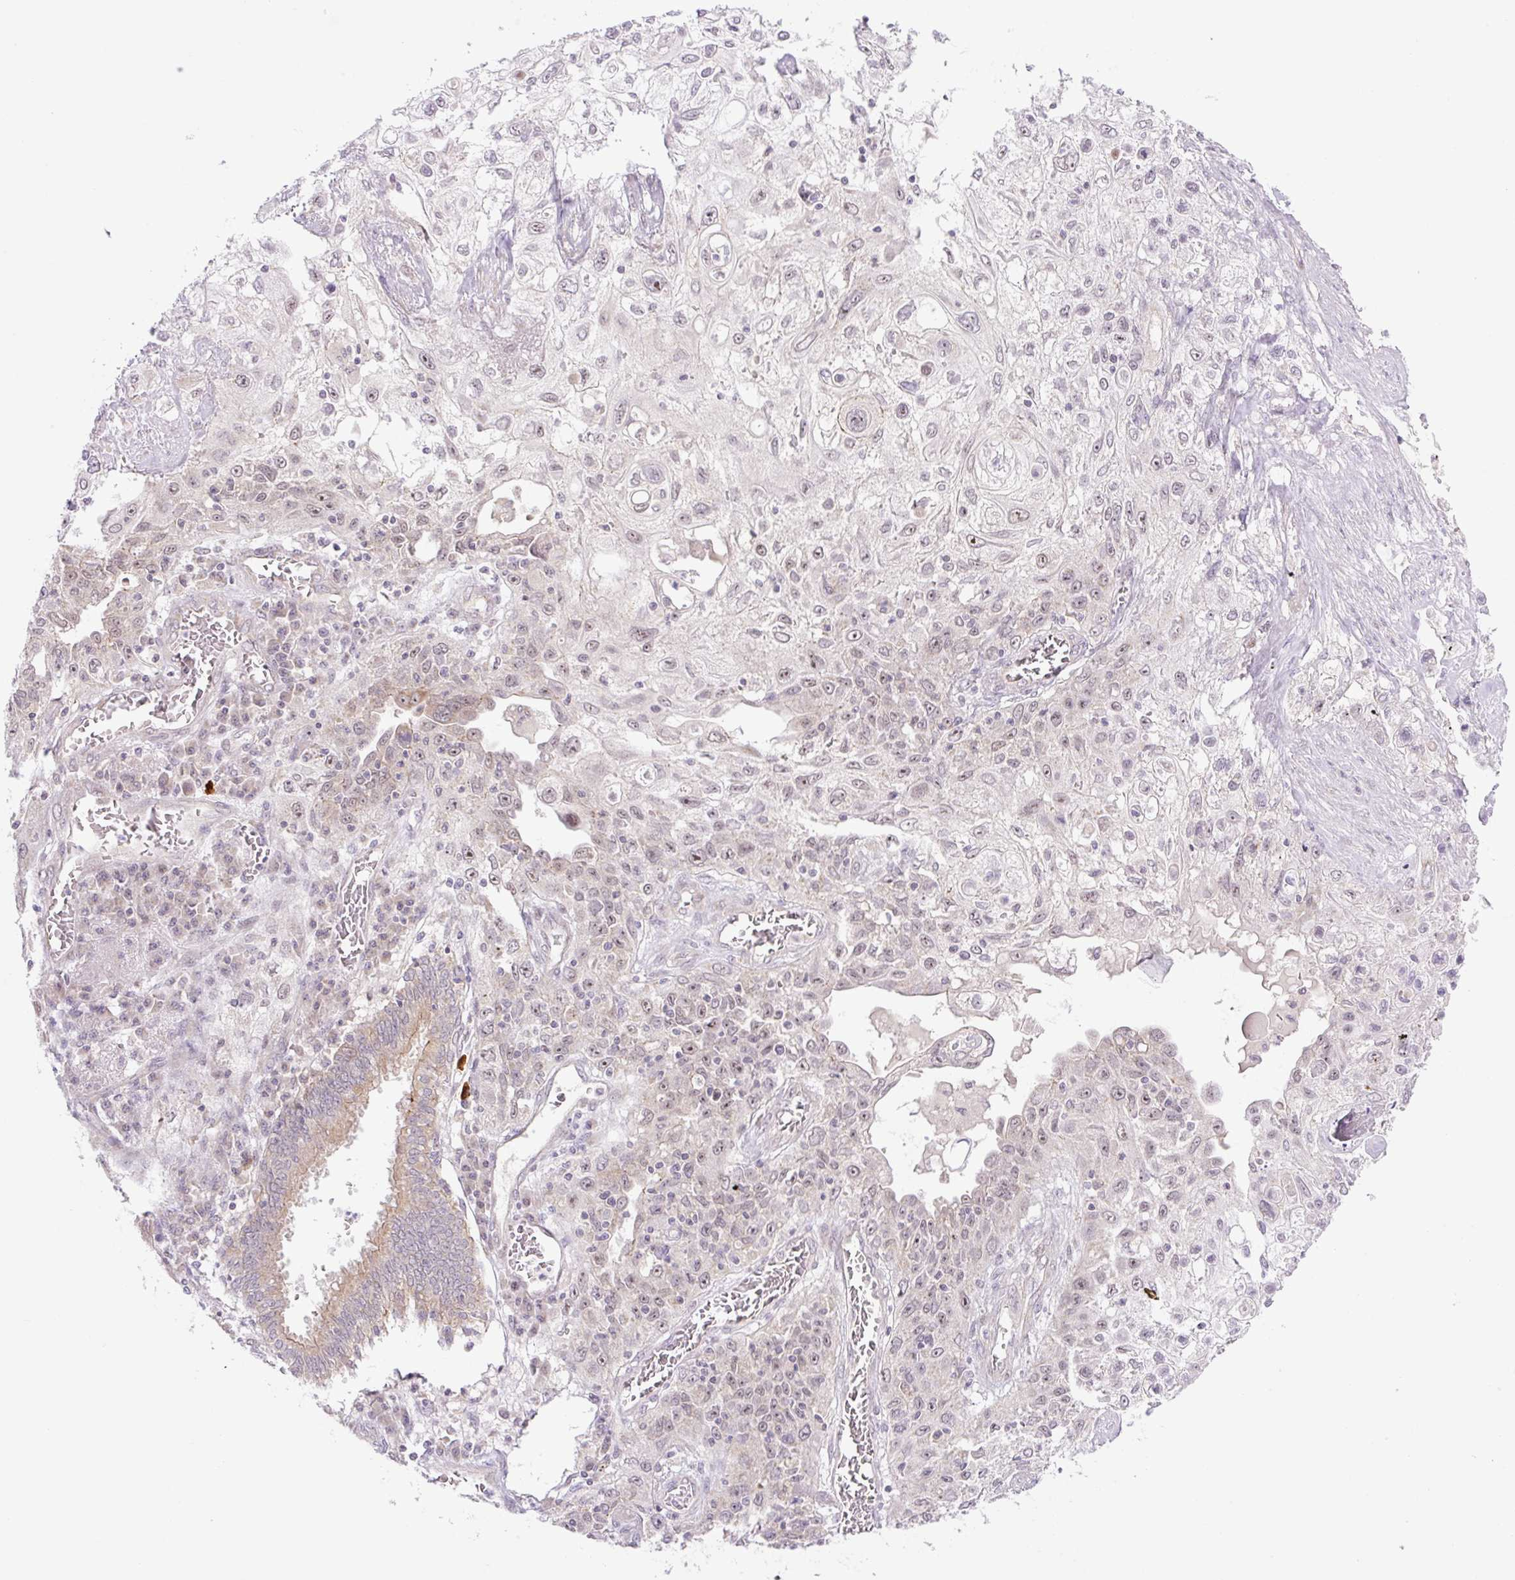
{"staining": {"intensity": "weak", "quantity": "<25%", "location": "nuclear"}, "tissue": "lung cancer", "cell_type": "Tumor cells", "image_type": "cancer", "snomed": [{"axis": "morphology", "description": "Squamous cell carcinoma, NOS"}, {"axis": "topography", "description": "Lung"}], "caption": "Tumor cells are negative for protein expression in human lung cancer. The staining was performed using DAB to visualize the protein expression in brown, while the nuclei were stained in blue with hematoxylin (Magnification: 20x).", "gene": "ICE1", "patient": {"sex": "female", "age": 69}}